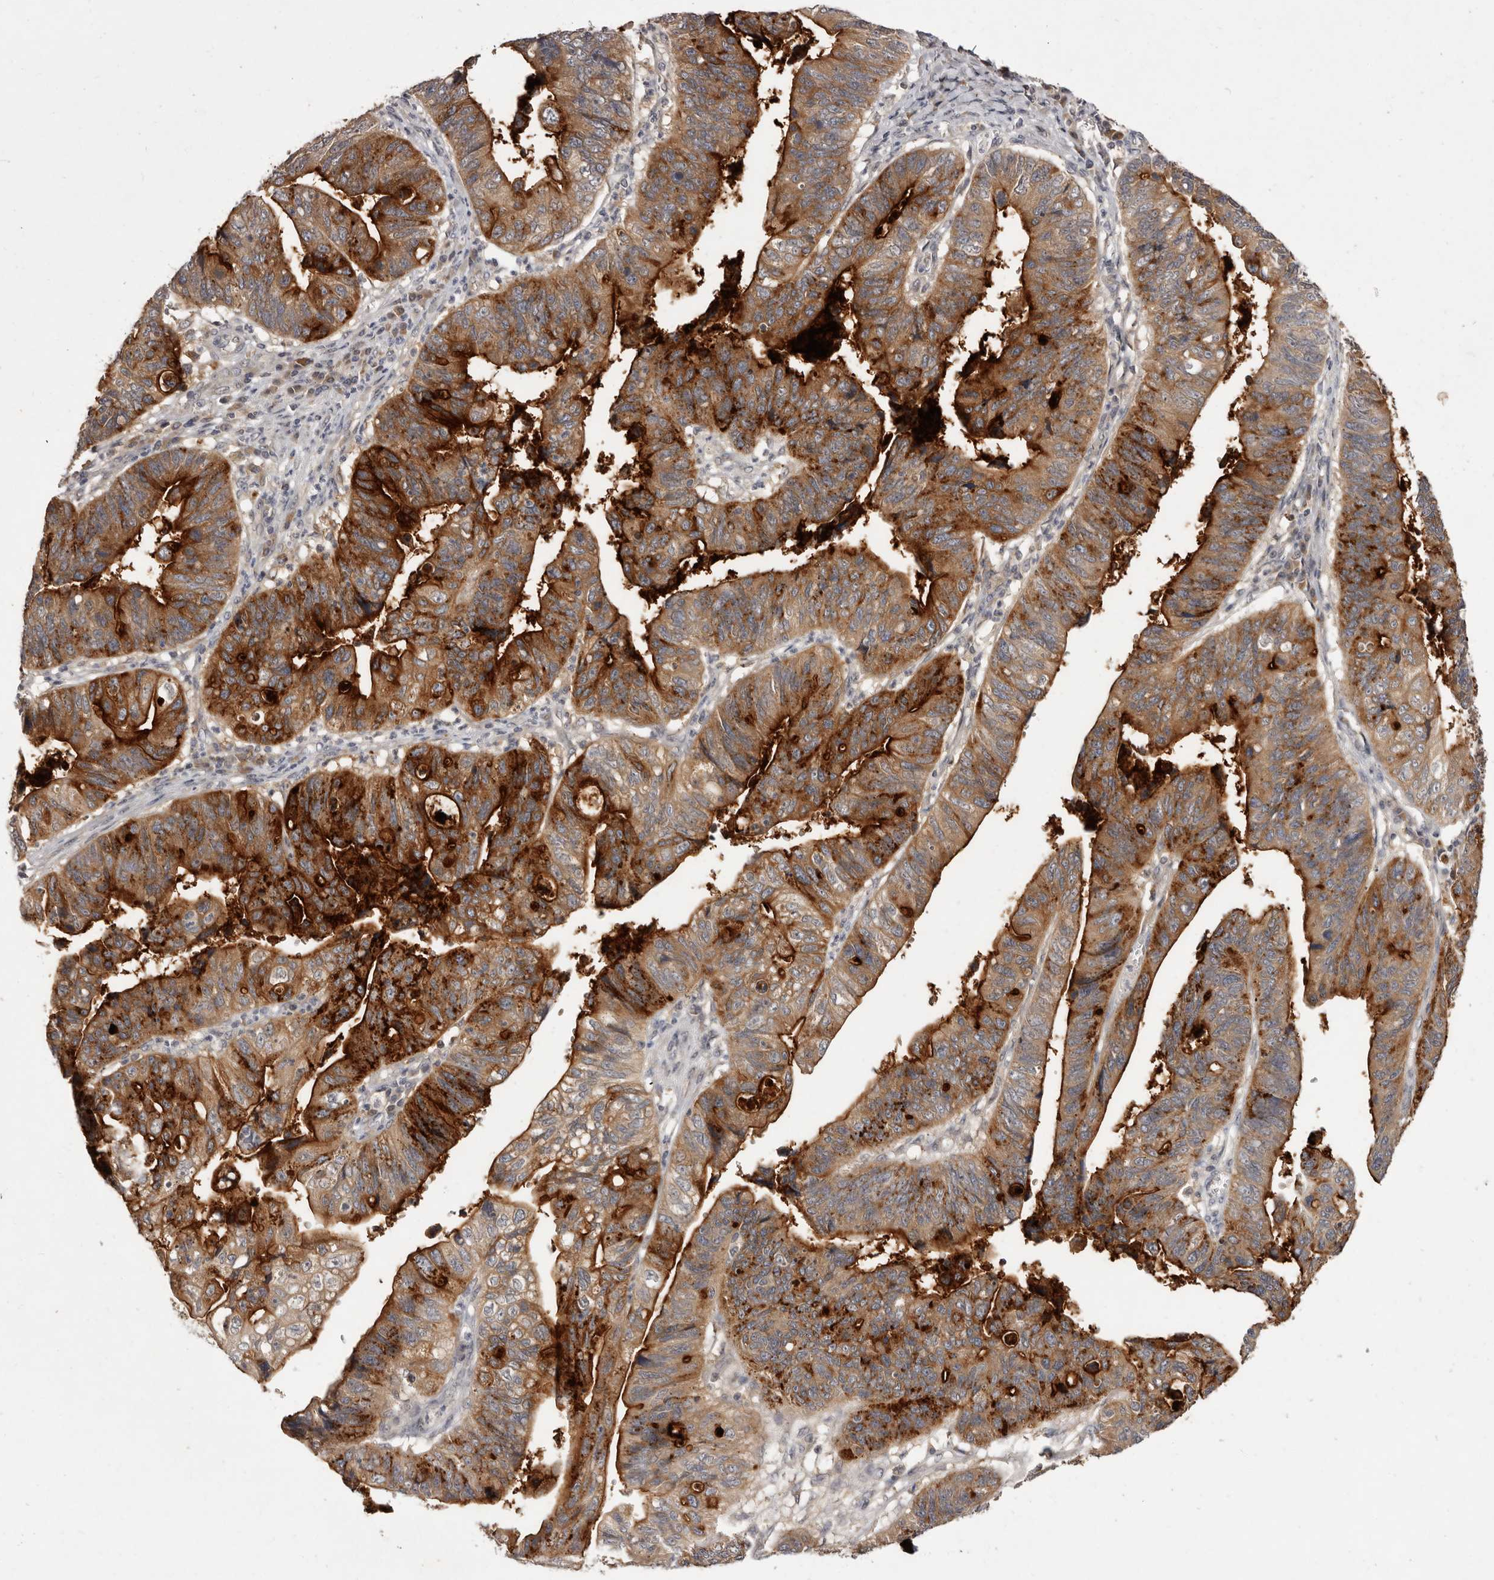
{"staining": {"intensity": "strong", "quantity": "25%-75%", "location": "cytoplasmic/membranous"}, "tissue": "stomach cancer", "cell_type": "Tumor cells", "image_type": "cancer", "snomed": [{"axis": "morphology", "description": "Adenocarcinoma, NOS"}, {"axis": "topography", "description": "Stomach"}], "caption": "Protein positivity by immunohistochemistry (IHC) exhibits strong cytoplasmic/membranous staining in about 25%-75% of tumor cells in adenocarcinoma (stomach).", "gene": "INAVA", "patient": {"sex": "male", "age": 59}}